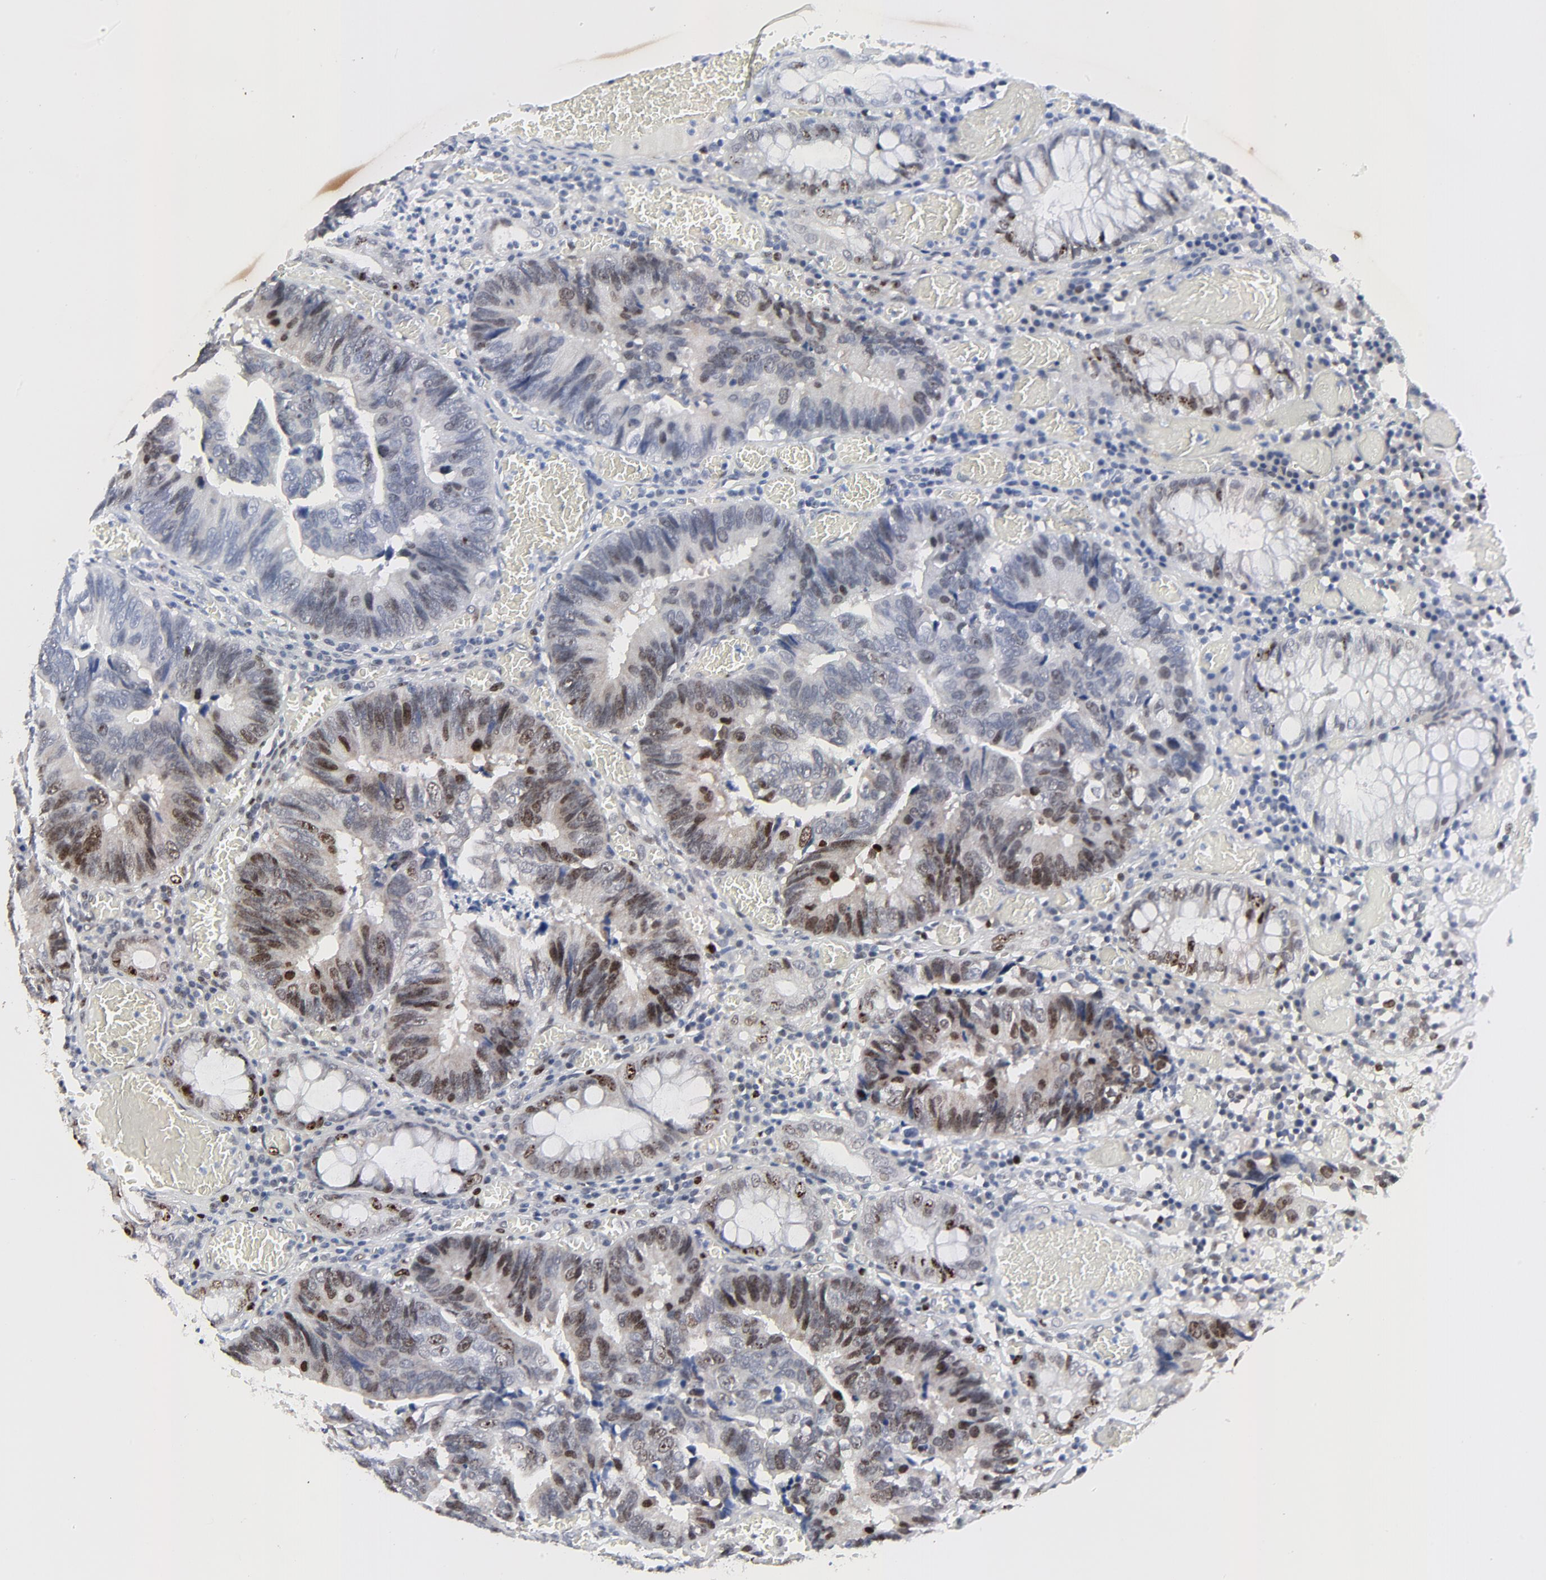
{"staining": {"intensity": "moderate", "quantity": "25%-75%", "location": "nuclear"}, "tissue": "colorectal cancer", "cell_type": "Tumor cells", "image_type": "cancer", "snomed": [{"axis": "morphology", "description": "Adenocarcinoma, NOS"}, {"axis": "topography", "description": "Rectum"}], "caption": "An image of colorectal cancer (adenocarcinoma) stained for a protein exhibits moderate nuclear brown staining in tumor cells. The staining was performed using DAB to visualize the protein expression in brown, while the nuclei were stained in blue with hematoxylin (Magnification: 20x).", "gene": "ZNF589", "patient": {"sex": "female", "age": 98}}